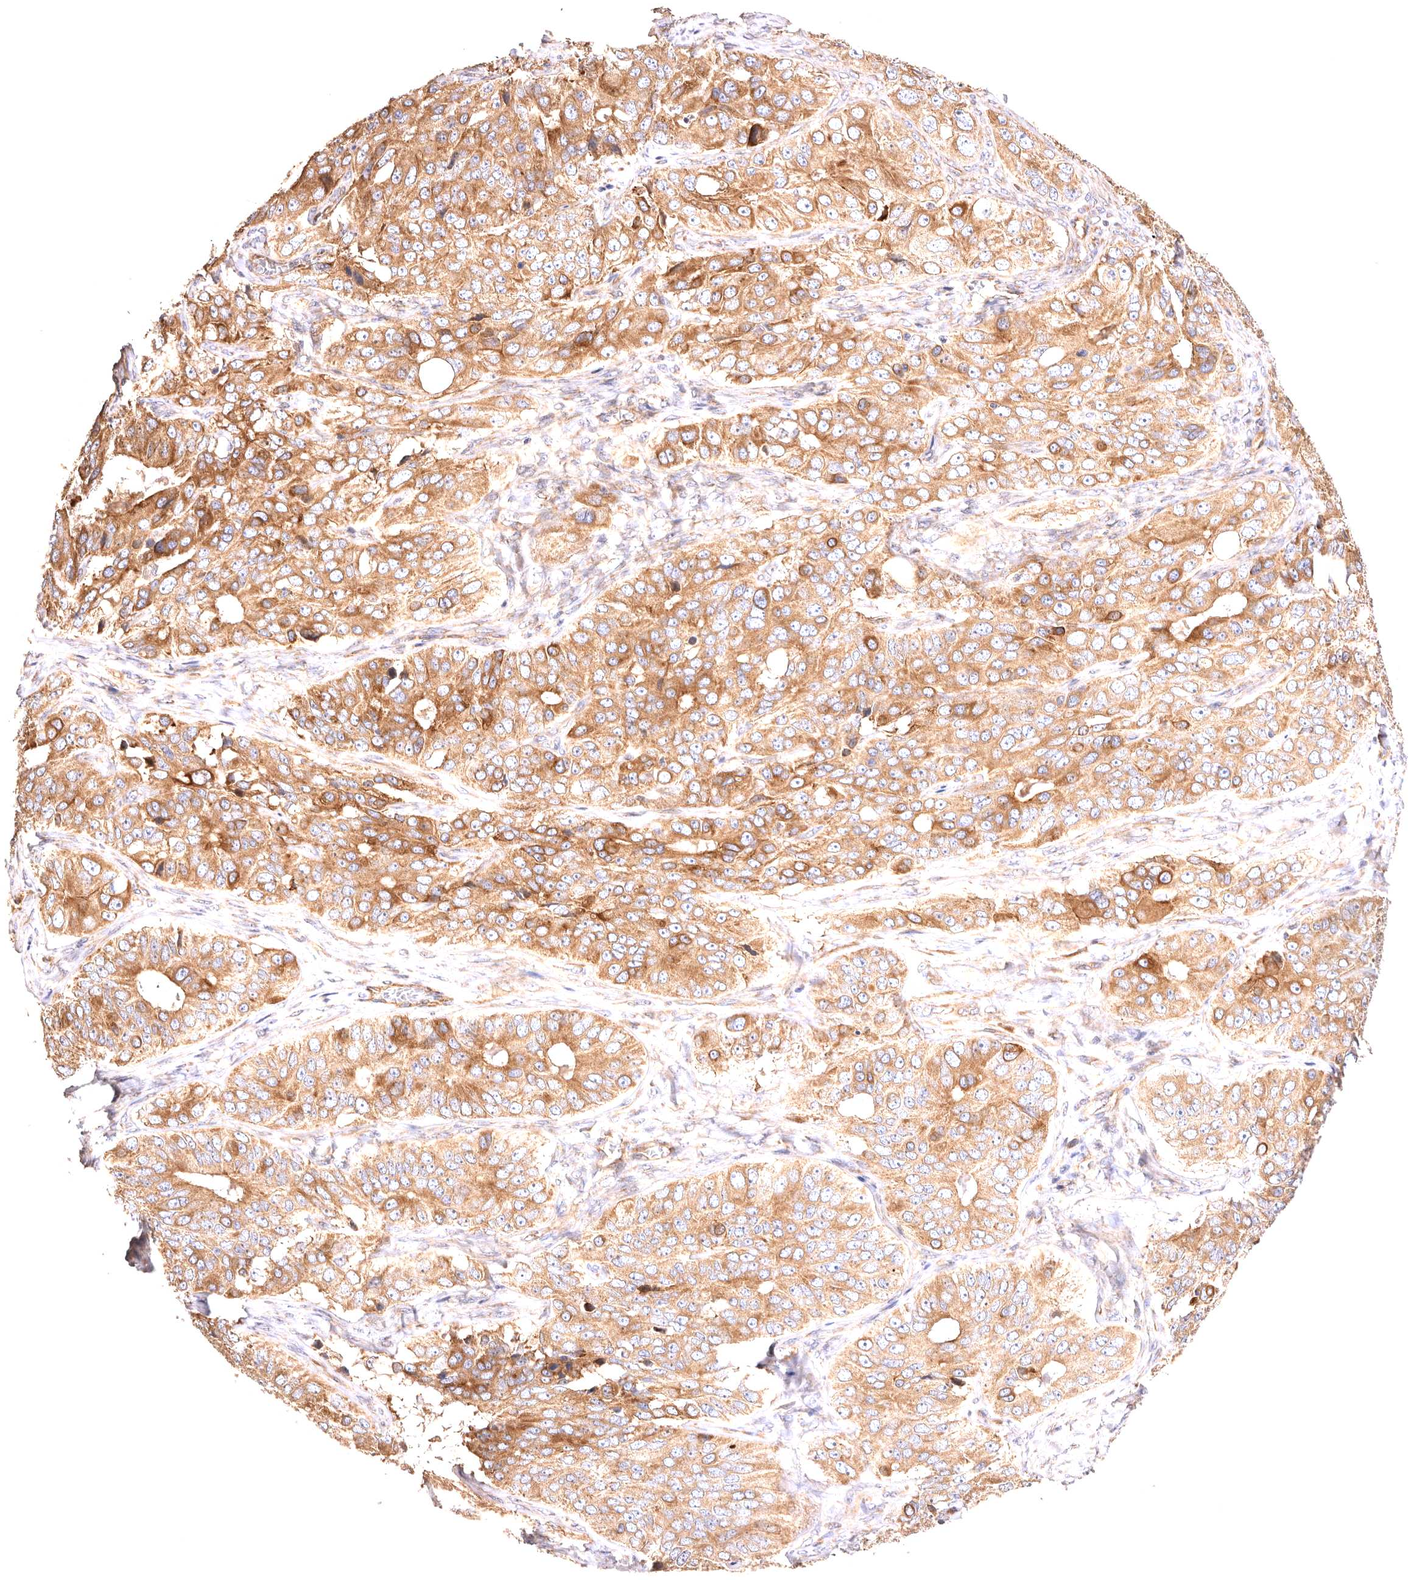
{"staining": {"intensity": "moderate", "quantity": ">75%", "location": "cytoplasmic/membranous"}, "tissue": "ovarian cancer", "cell_type": "Tumor cells", "image_type": "cancer", "snomed": [{"axis": "morphology", "description": "Carcinoma, endometroid"}, {"axis": "topography", "description": "Ovary"}], "caption": "An image of ovarian endometroid carcinoma stained for a protein reveals moderate cytoplasmic/membranous brown staining in tumor cells.", "gene": "VPS45", "patient": {"sex": "female", "age": 51}}